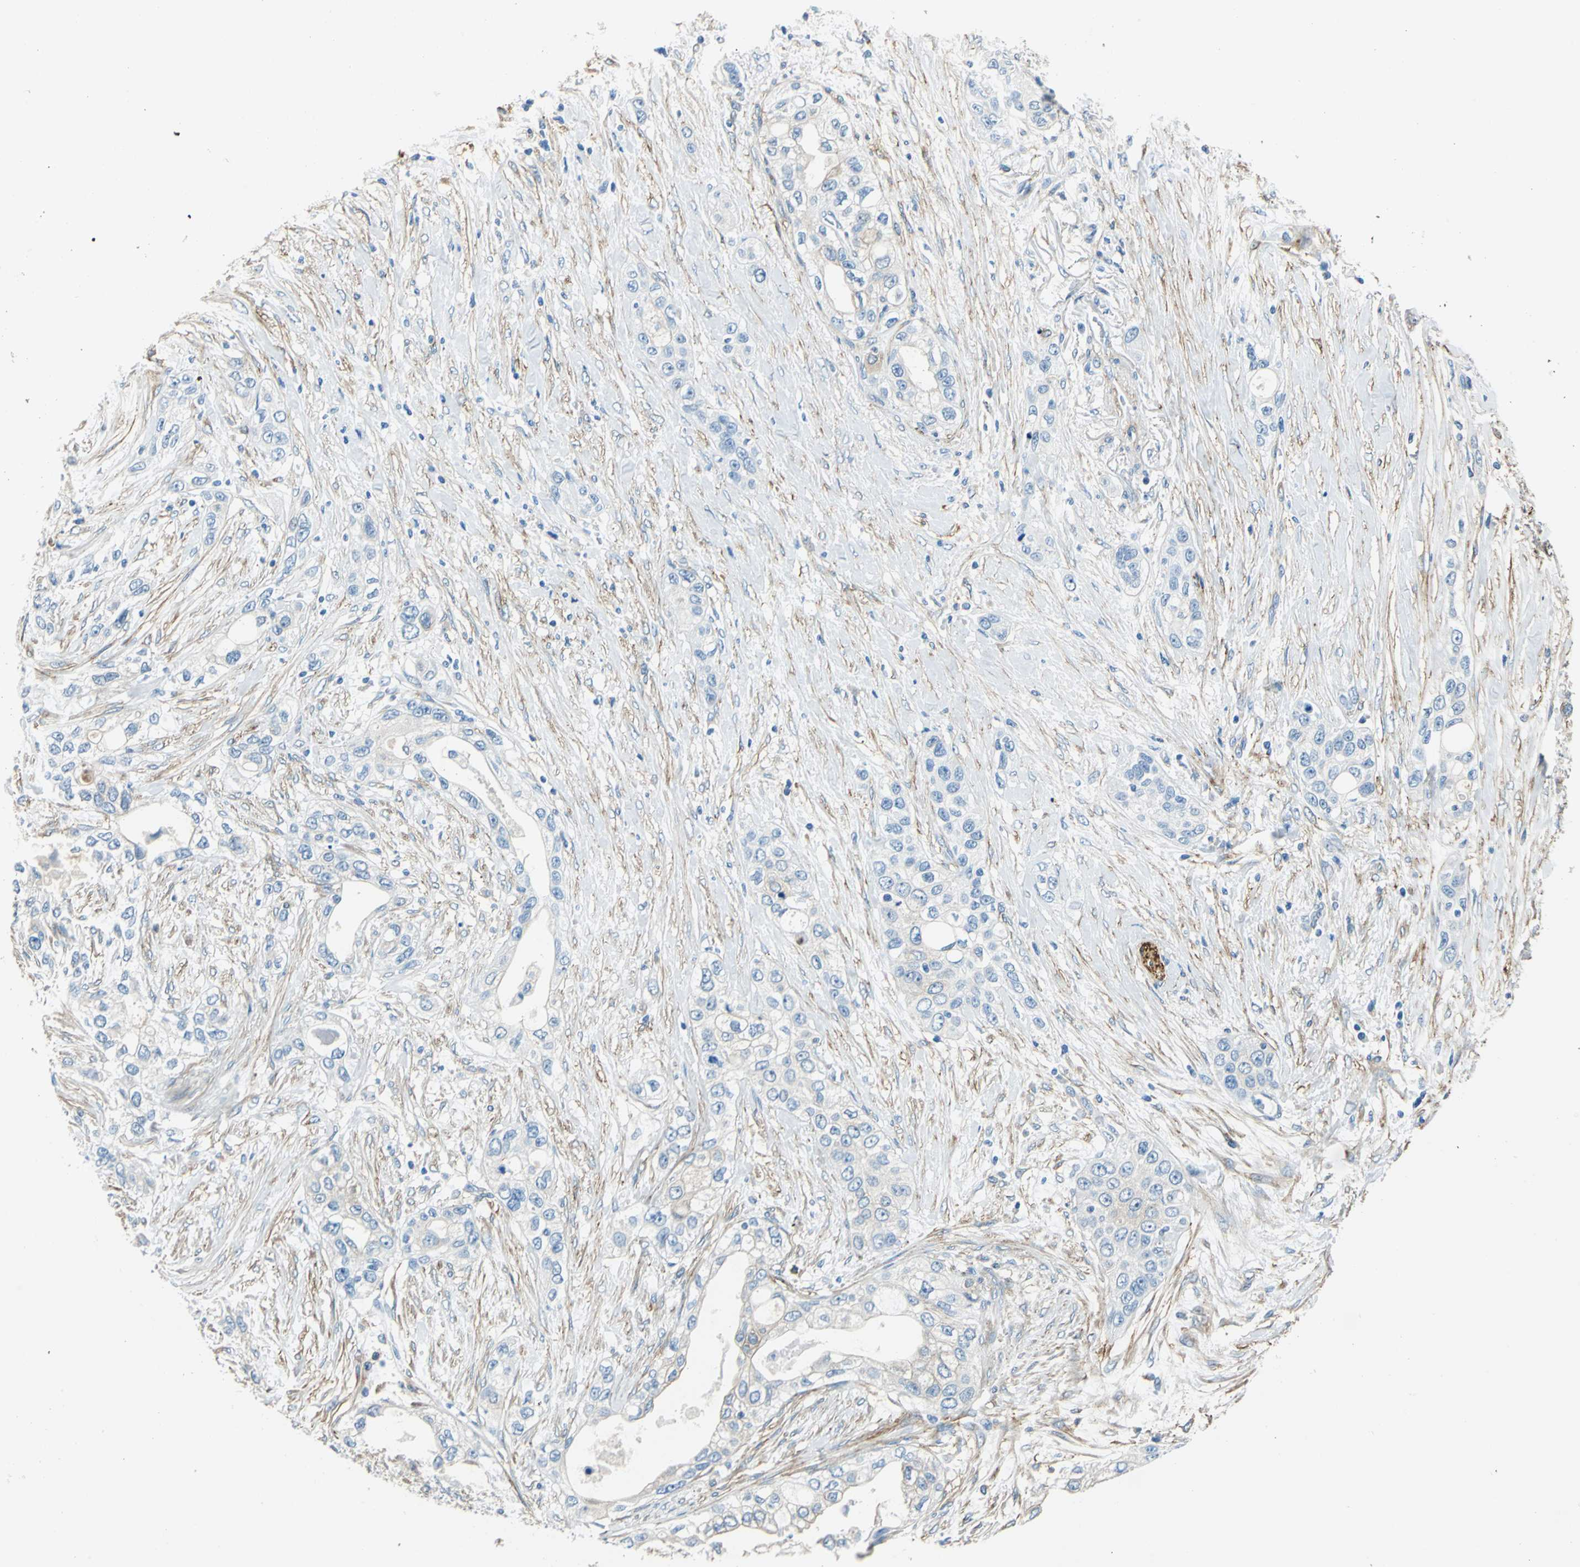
{"staining": {"intensity": "negative", "quantity": "none", "location": "none"}, "tissue": "pancreatic cancer", "cell_type": "Tumor cells", "image_type": "cancer", "snomed": [{"axis": "morphology", "description": "Adenocarcinoma, NOS"}, {"axis": "topography", "description": "Pancreas"}], "caption": "An immunohistochemistry photomicrograph of pancreatic cancer is shown. There is no staining in tumor cells of pancreatic cancer.", "gene": "AKAP12", "patient": {"sex": "female", "age": 70}}